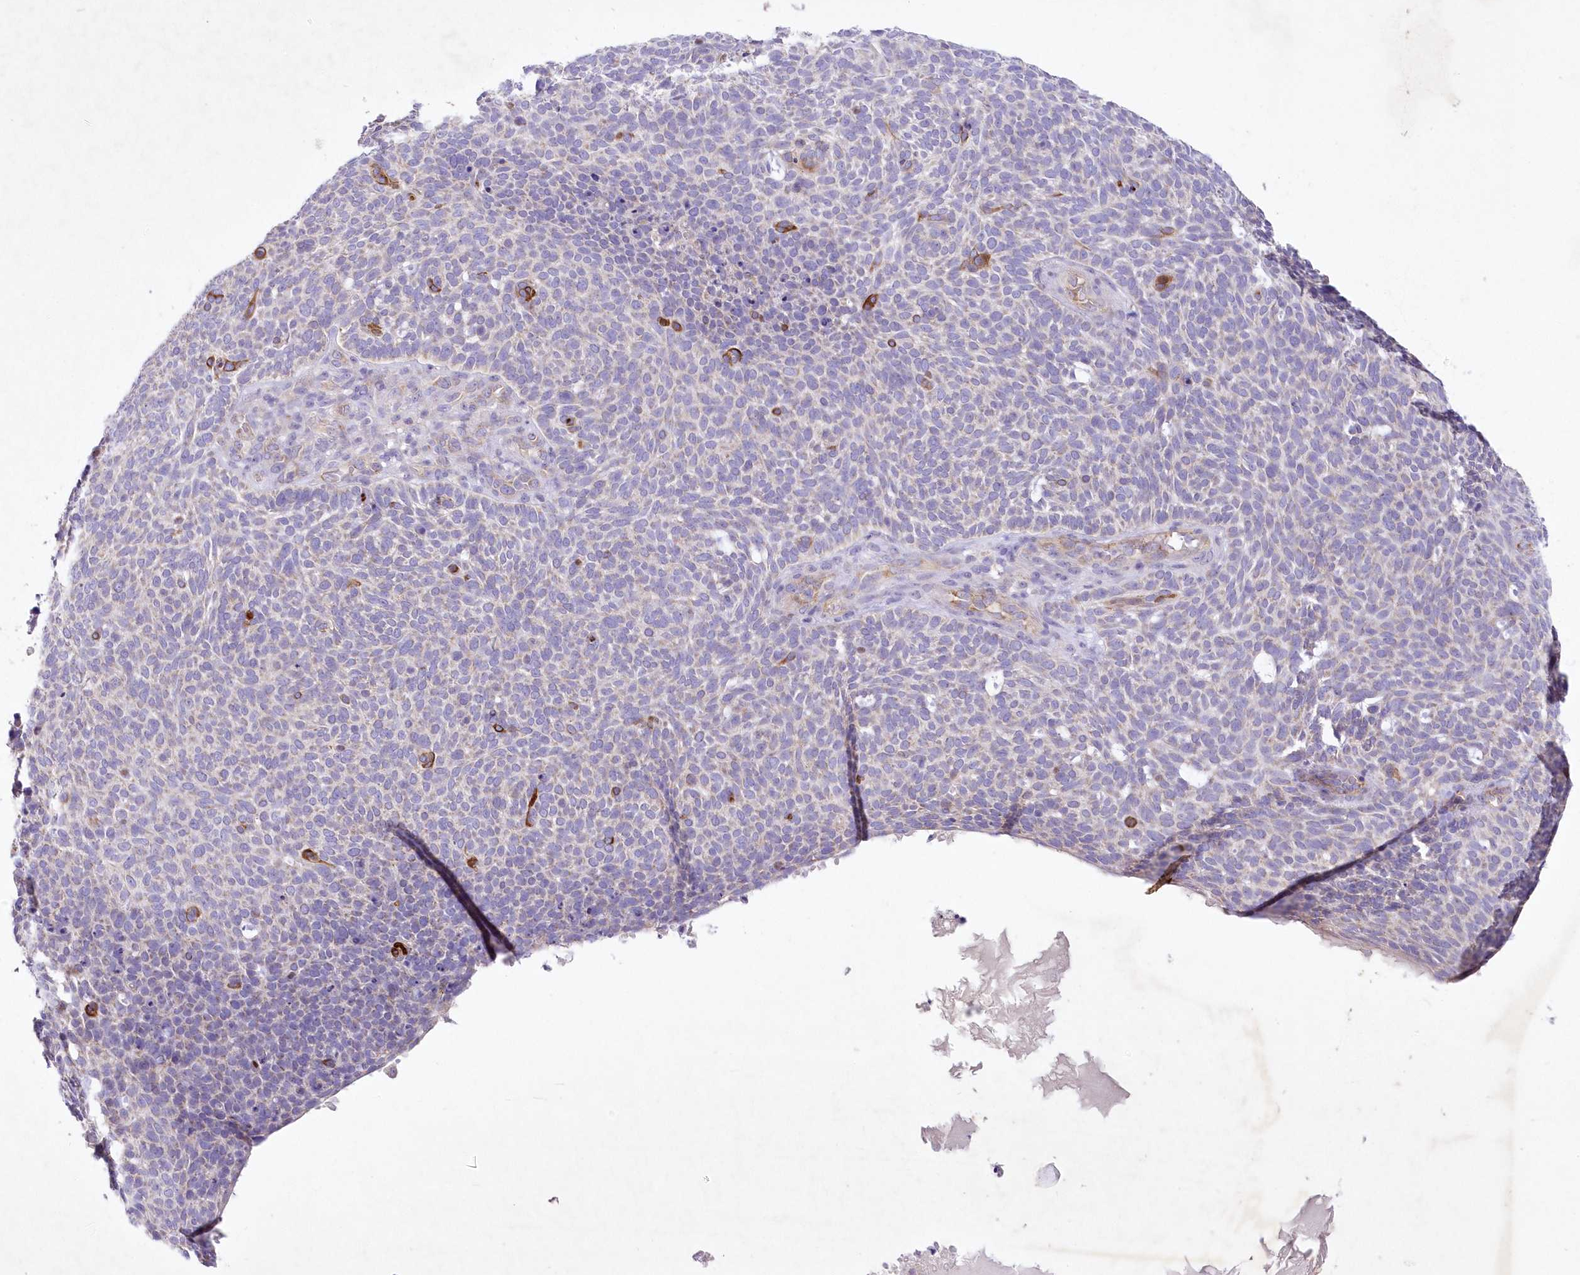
{"staining": {"intensity": "negative", "quantity": "none", "location": "none"}, "tissue": "skin cancer", "cell_type": "Tumor cells", "image_type": "cancer", "snomed": [{"axis": "morphology", "description": "Squamous cell carcinoma, NOS"}, {"axis": "topography", "description": "Skin"}], "caption": "Photomicrograph shows no significant protein staining in tumor cells of skin cancer.", "gene": "ITSN2", "patient": {"sex": "female", "age": 90}}